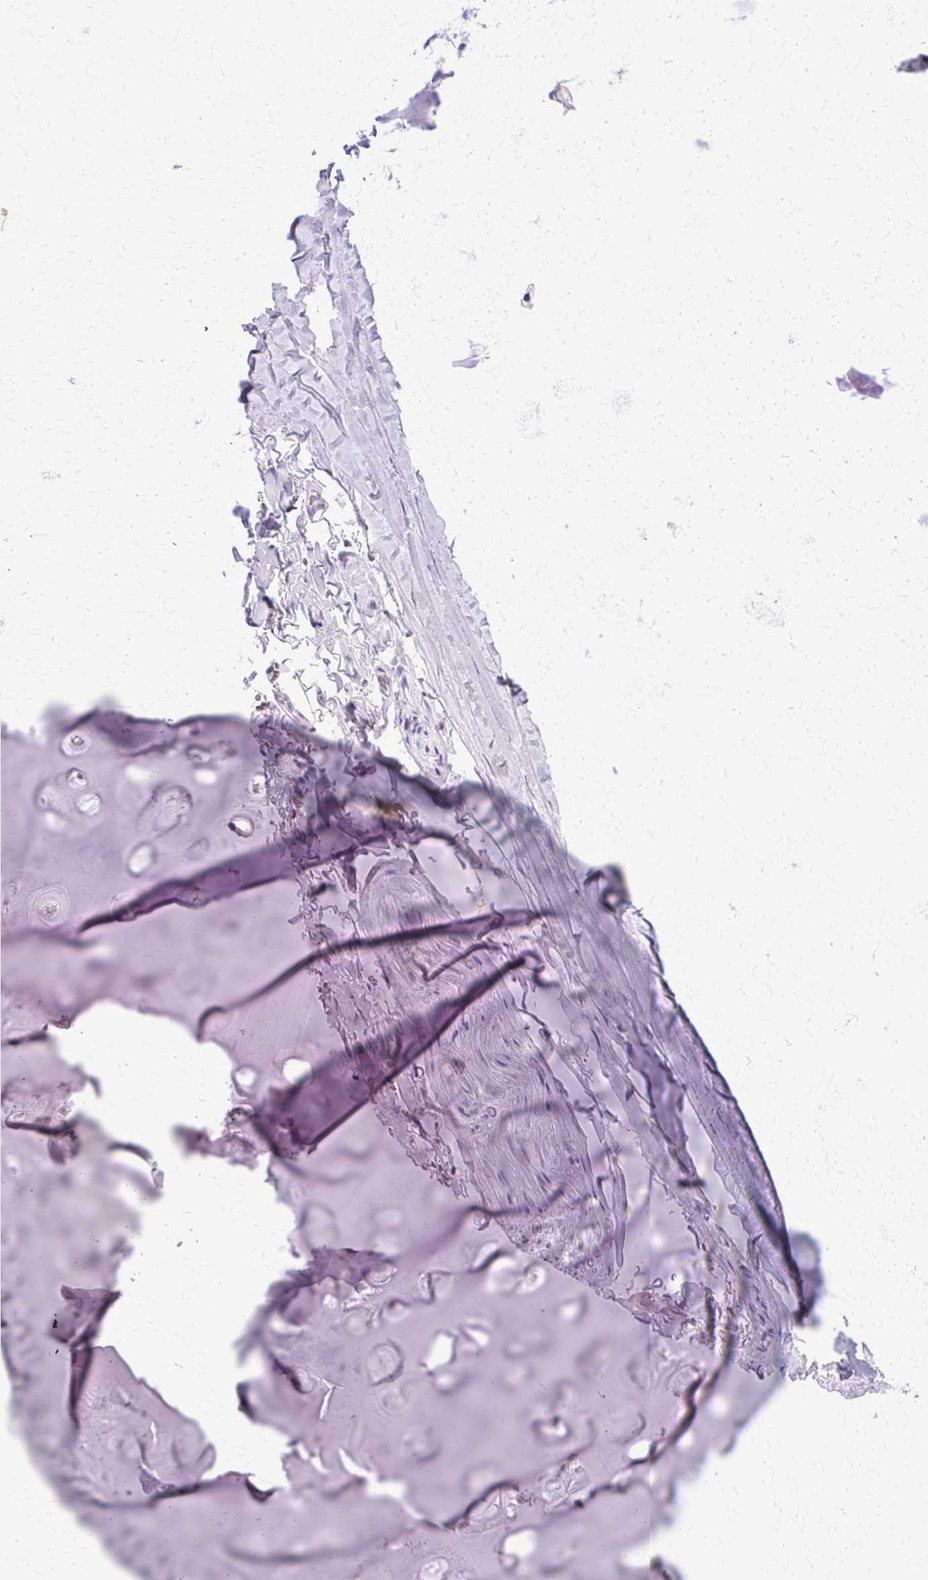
{"staining": {"intensity": "negative", "quantity": "none", "location": "none"}, "tissue": "adipose tissue", "cell_type": "Adipocytes", "image_type": "normal", "snomed": [{"axis": "morphology", "description": "Normal tissue, NOS"}, {"axis": "topography", "description": "Cartilage tissue"}, {"axis": "topography", "description": "Bronchus"}, {"axis": "topography", "description": "Peripheral nerve tissue"}], "caption": "This micrograph is of benign adipose tissue stained with immunohistochemistry (IHC) to label a protein in brown with the nuclei are counter-stained blue. There is no expression in adipocytes. (DAB (3,3'-diaminobenzidine) IHC visualized using brightfield microscopy, high magnification).", "gene": "TBC1D3B", "patient": {"sex": "male", "age": 67}}